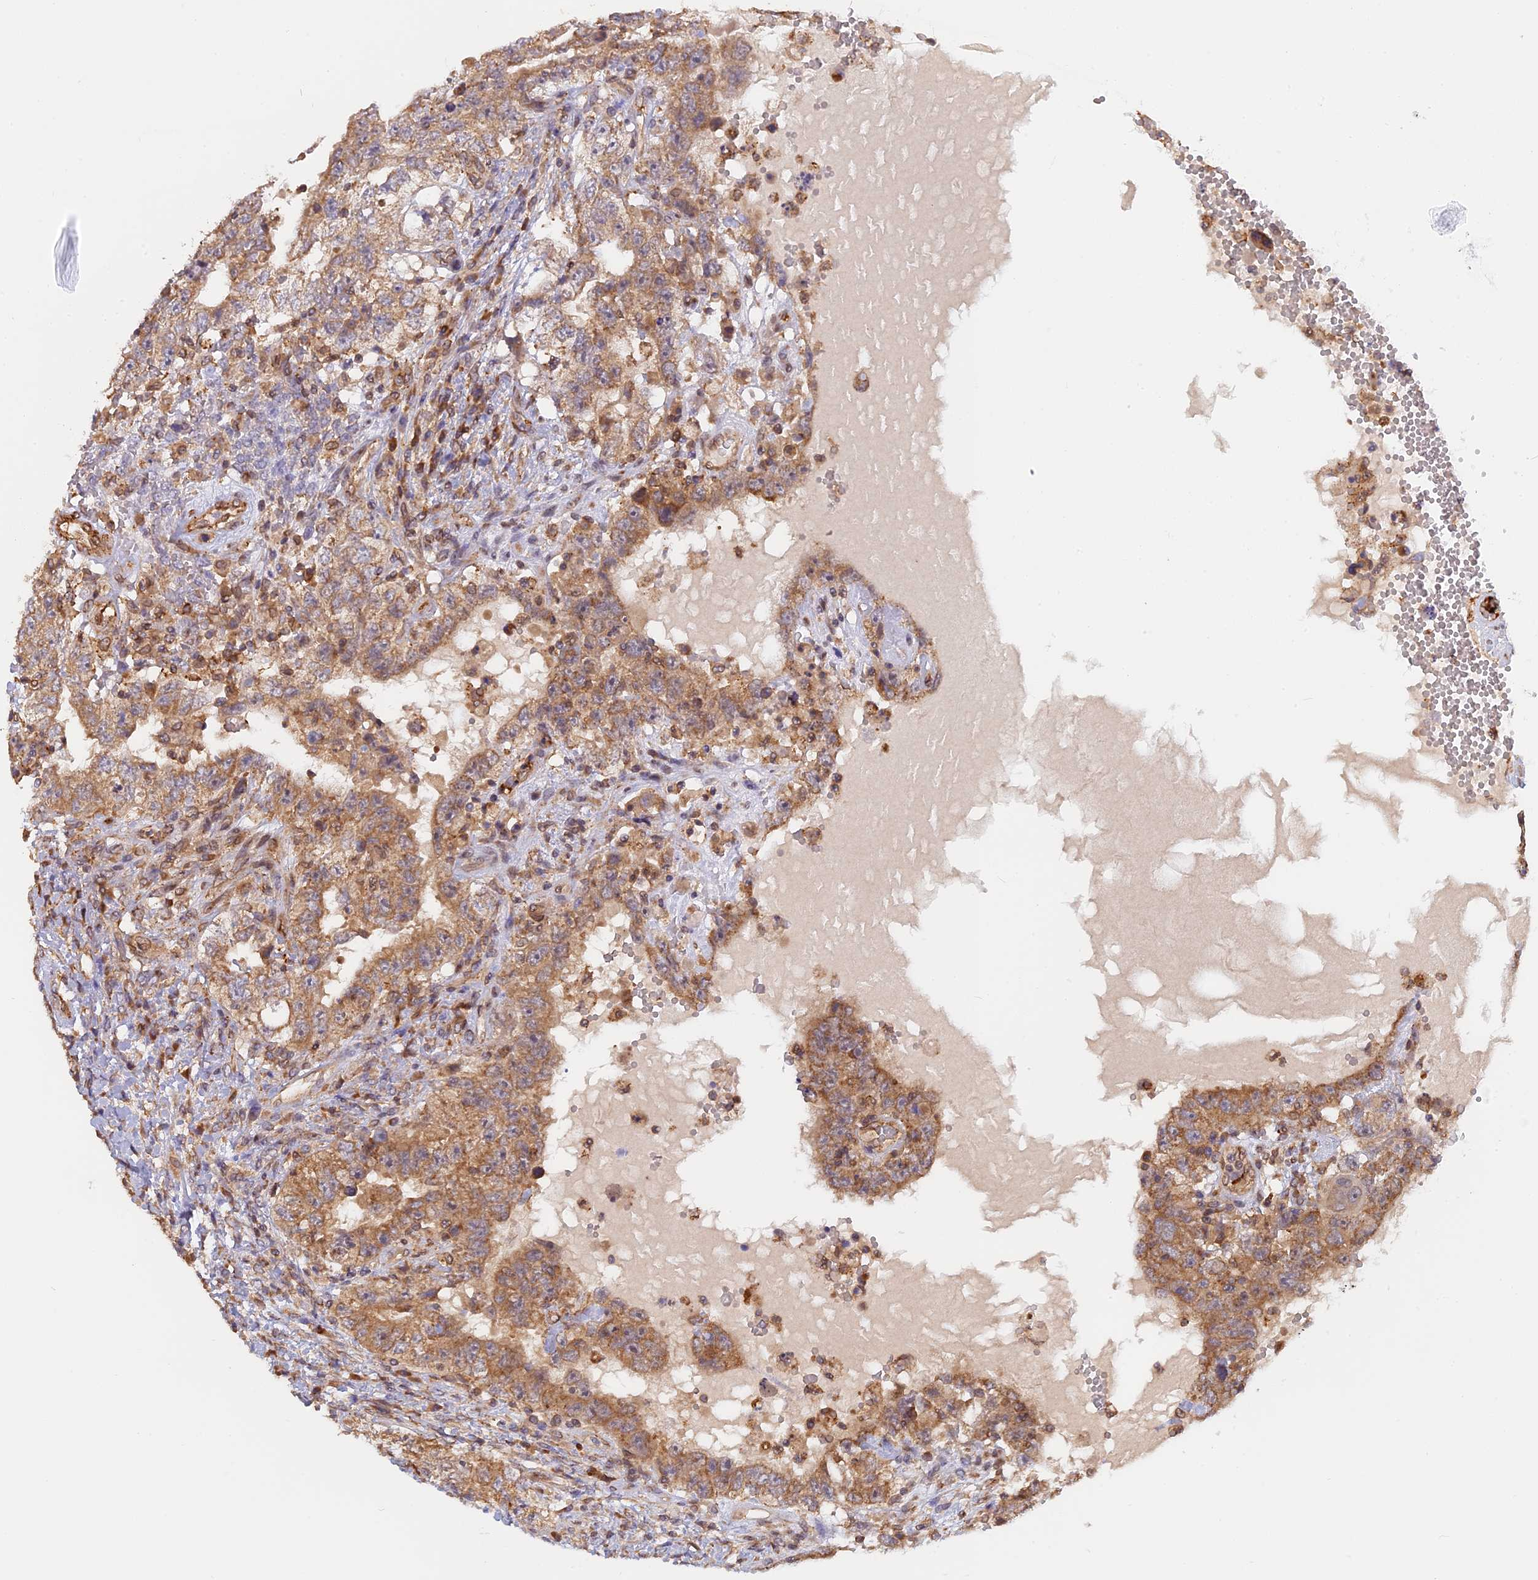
{"staining": {"intensity": "moderate", "quantity": ">75%", "location": "cytoplasmic/membranous"}, "tissue": "testis cancer", "cell_type": "Tumor cells", "image_type": "cancer", "snomed": [{"axis": "morphology", "description": "Carcinoma, Embryonal, NOS"}, {"axis": "topography", "description": "Testis"}], "caption": "Immunohistochemistry (IHC) image of neoplastic tissue: testis cancer stained using immunohistochemistry (IHC) demonstrates medium levels of moderate protein expression localized specifically in the cytoplasmic/membranous of tumor cells, appearing as a cytoplasmic/membranous brown color.", "gene": "IL21R", "patient": {"sex": "male", "age": 26}}